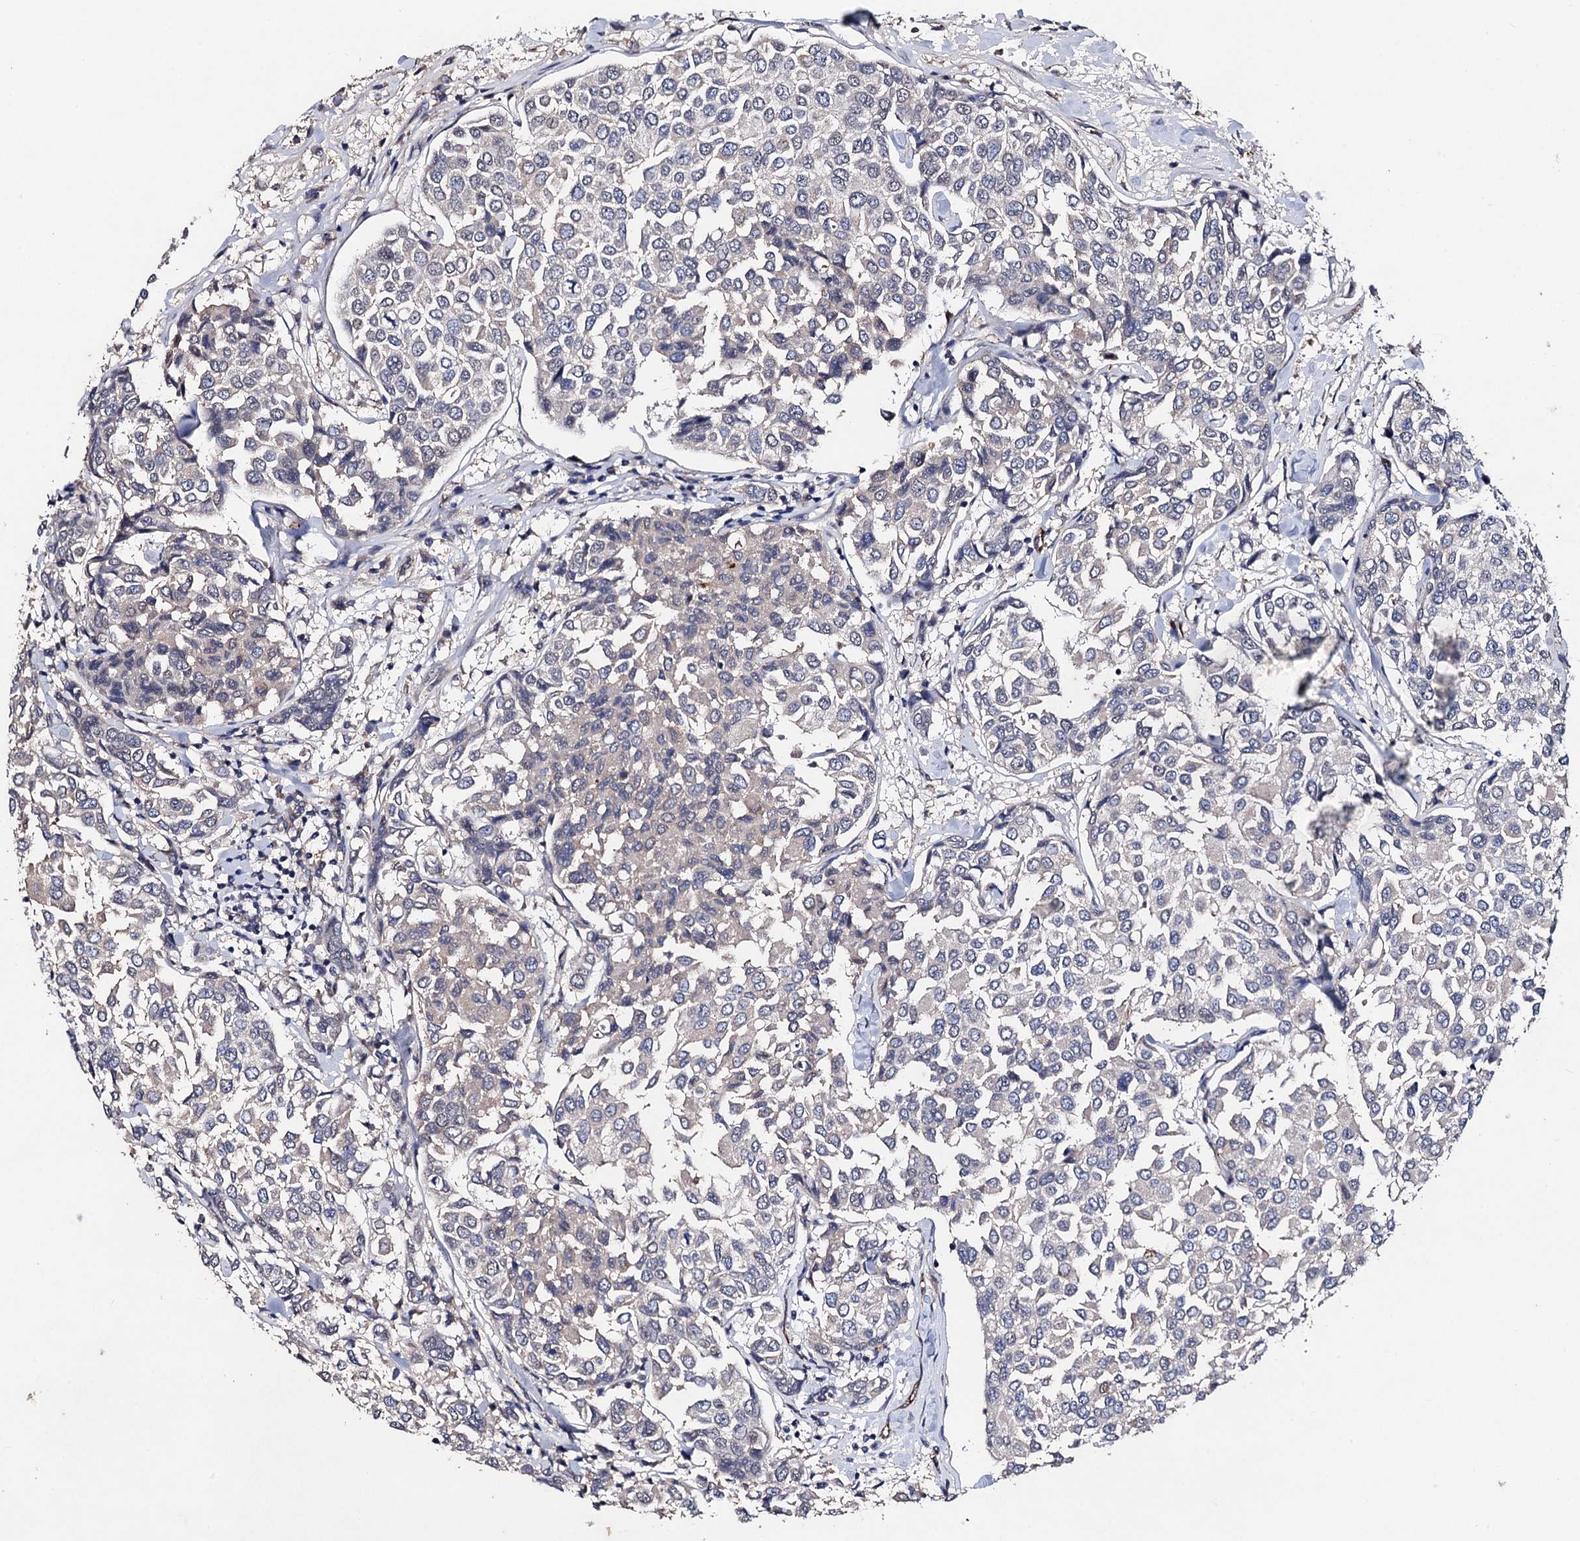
{"staining": {"intensity": "negative", "quantity": "none", "location": "none"}, "tissue": "breast cancer", "cell_type": "Tumor cells", "image_type": "cancer", "snomed": [{"axis": "morphology", "description": "Duct carcinoma"}, {"axis": "topography", "description": "Breast"}], "caption": "IHC micrograph of human breast cancer (invasive ductal carcinoma) stained for a protein (brown), which shows no expression in tumor cells.", "gene": "PPTC7", "patient": {"sex": "female", "age": 55}}